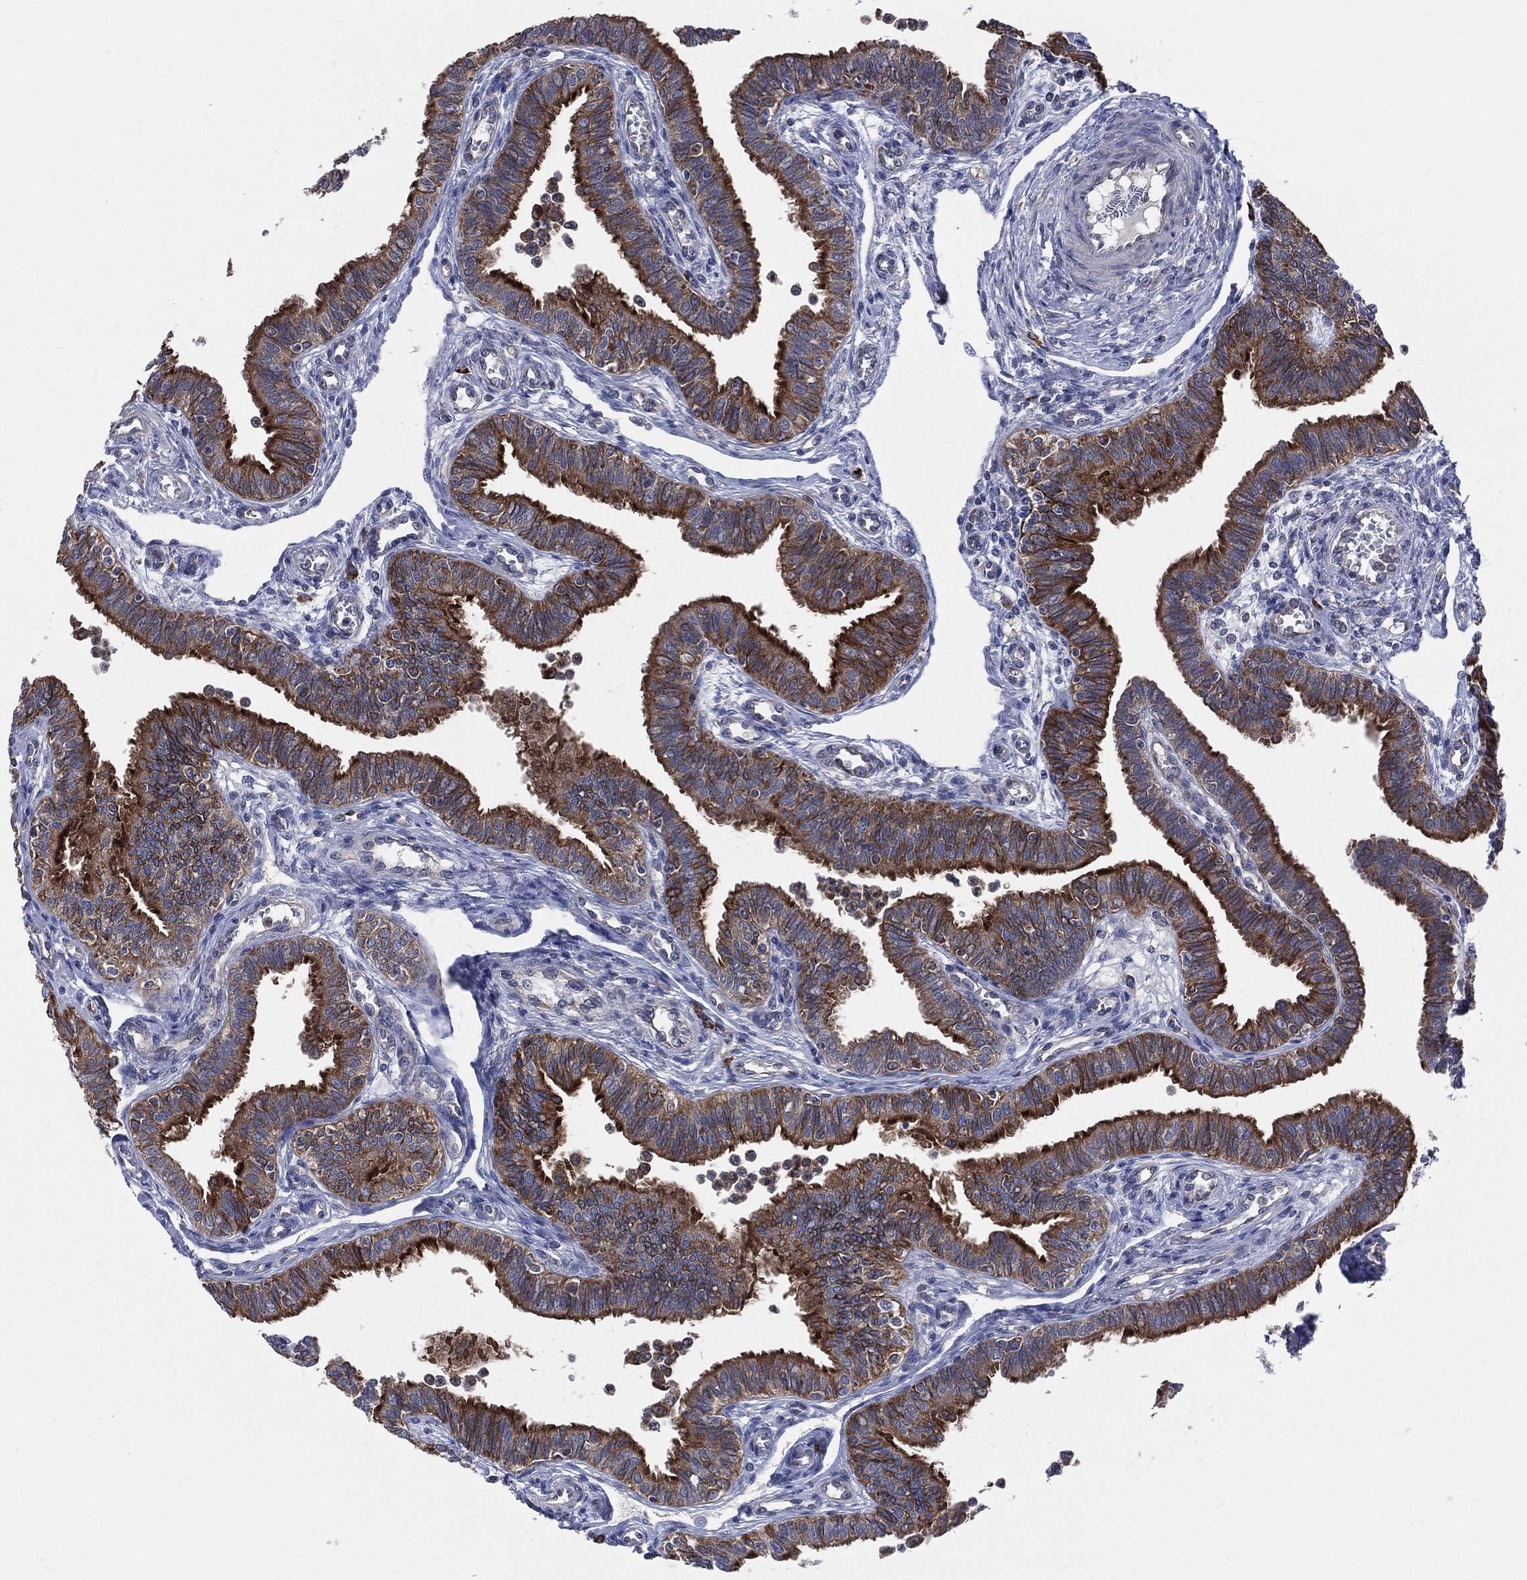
{"staining": {"intensity": "strong", "quantity": "25%-75%", "location": "cytoplasmic/membranous"}, "tissue": "fallopian tube", "cell_type": "Glandular cells", "image_type": "normal", "snomed": [{"axis": "morphology", "description": "Normal tissue, NOS"}, {"axis": "topography", "description": "Fallopian tube"}], "caption": "Strong cytoplasmic/membranous expression is seen in approximately 25%-75% of glandular cells in unremarkable fallopian tube. (Brightfield microscopy of DAB IHC at high magnification).", "gene": "CCDC159", "patient": {"sex": "female", "age": 36}}